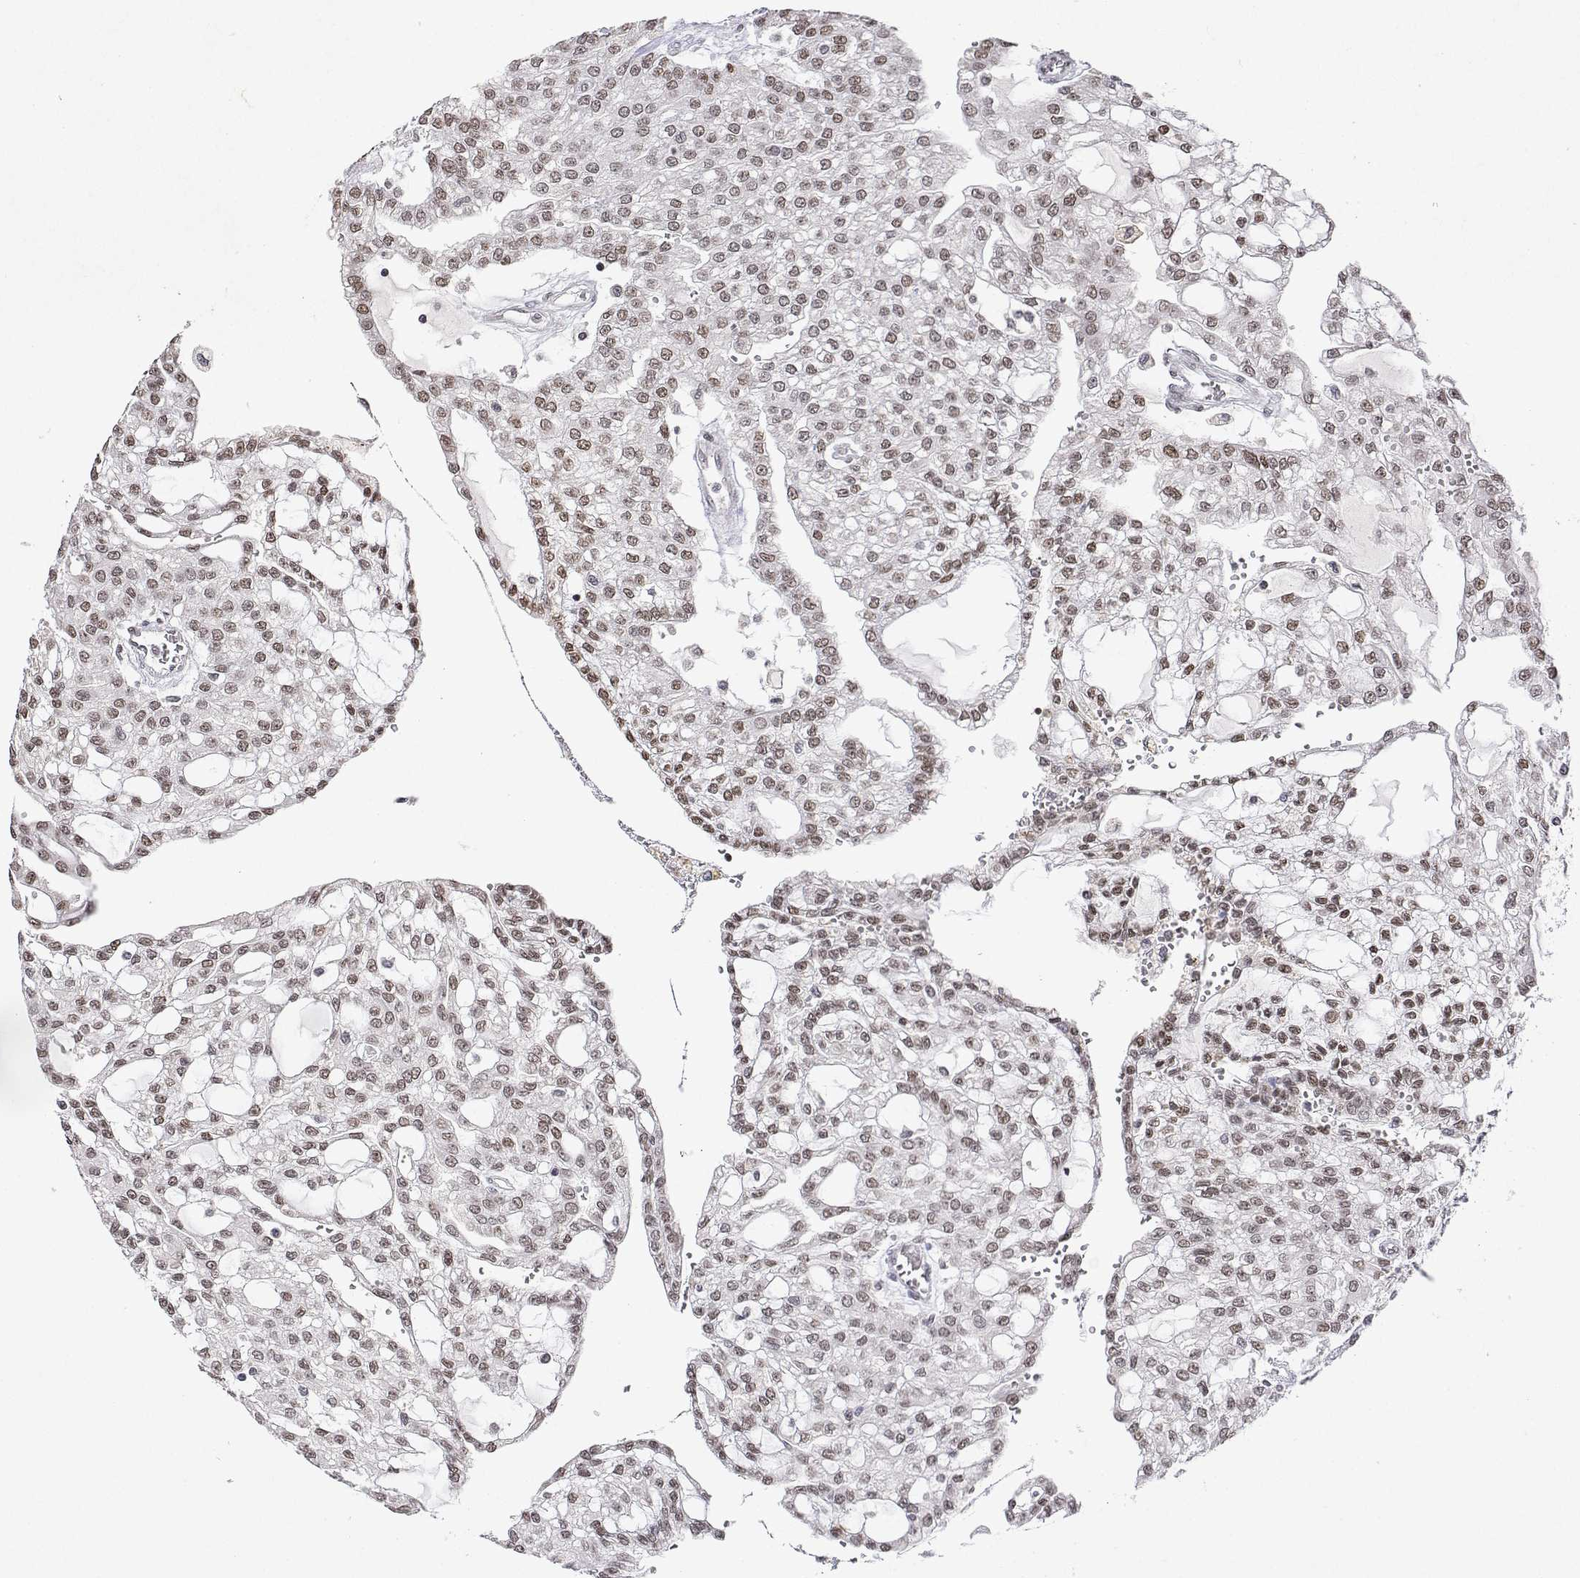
{"staining": {"intensity": "moderate", "quantity": ">75%", "location": "nuclear"}, "tissue": "renal cancer", "cell_type": "Tumor cells", "image_type": "cancer", "snomed": [{"axis": "morphology", "description": "Adenocarcinoma, NOS"}, {"axis": "topography", "description": "Kidney"}], "caption": "IHC of adenocarcinoma (renal) reveals medium levels of moderate nuclear expression in approximately >75% of tumor cells.", "gene": "XPC", "patient": {"sex": "male", "age": 63}}